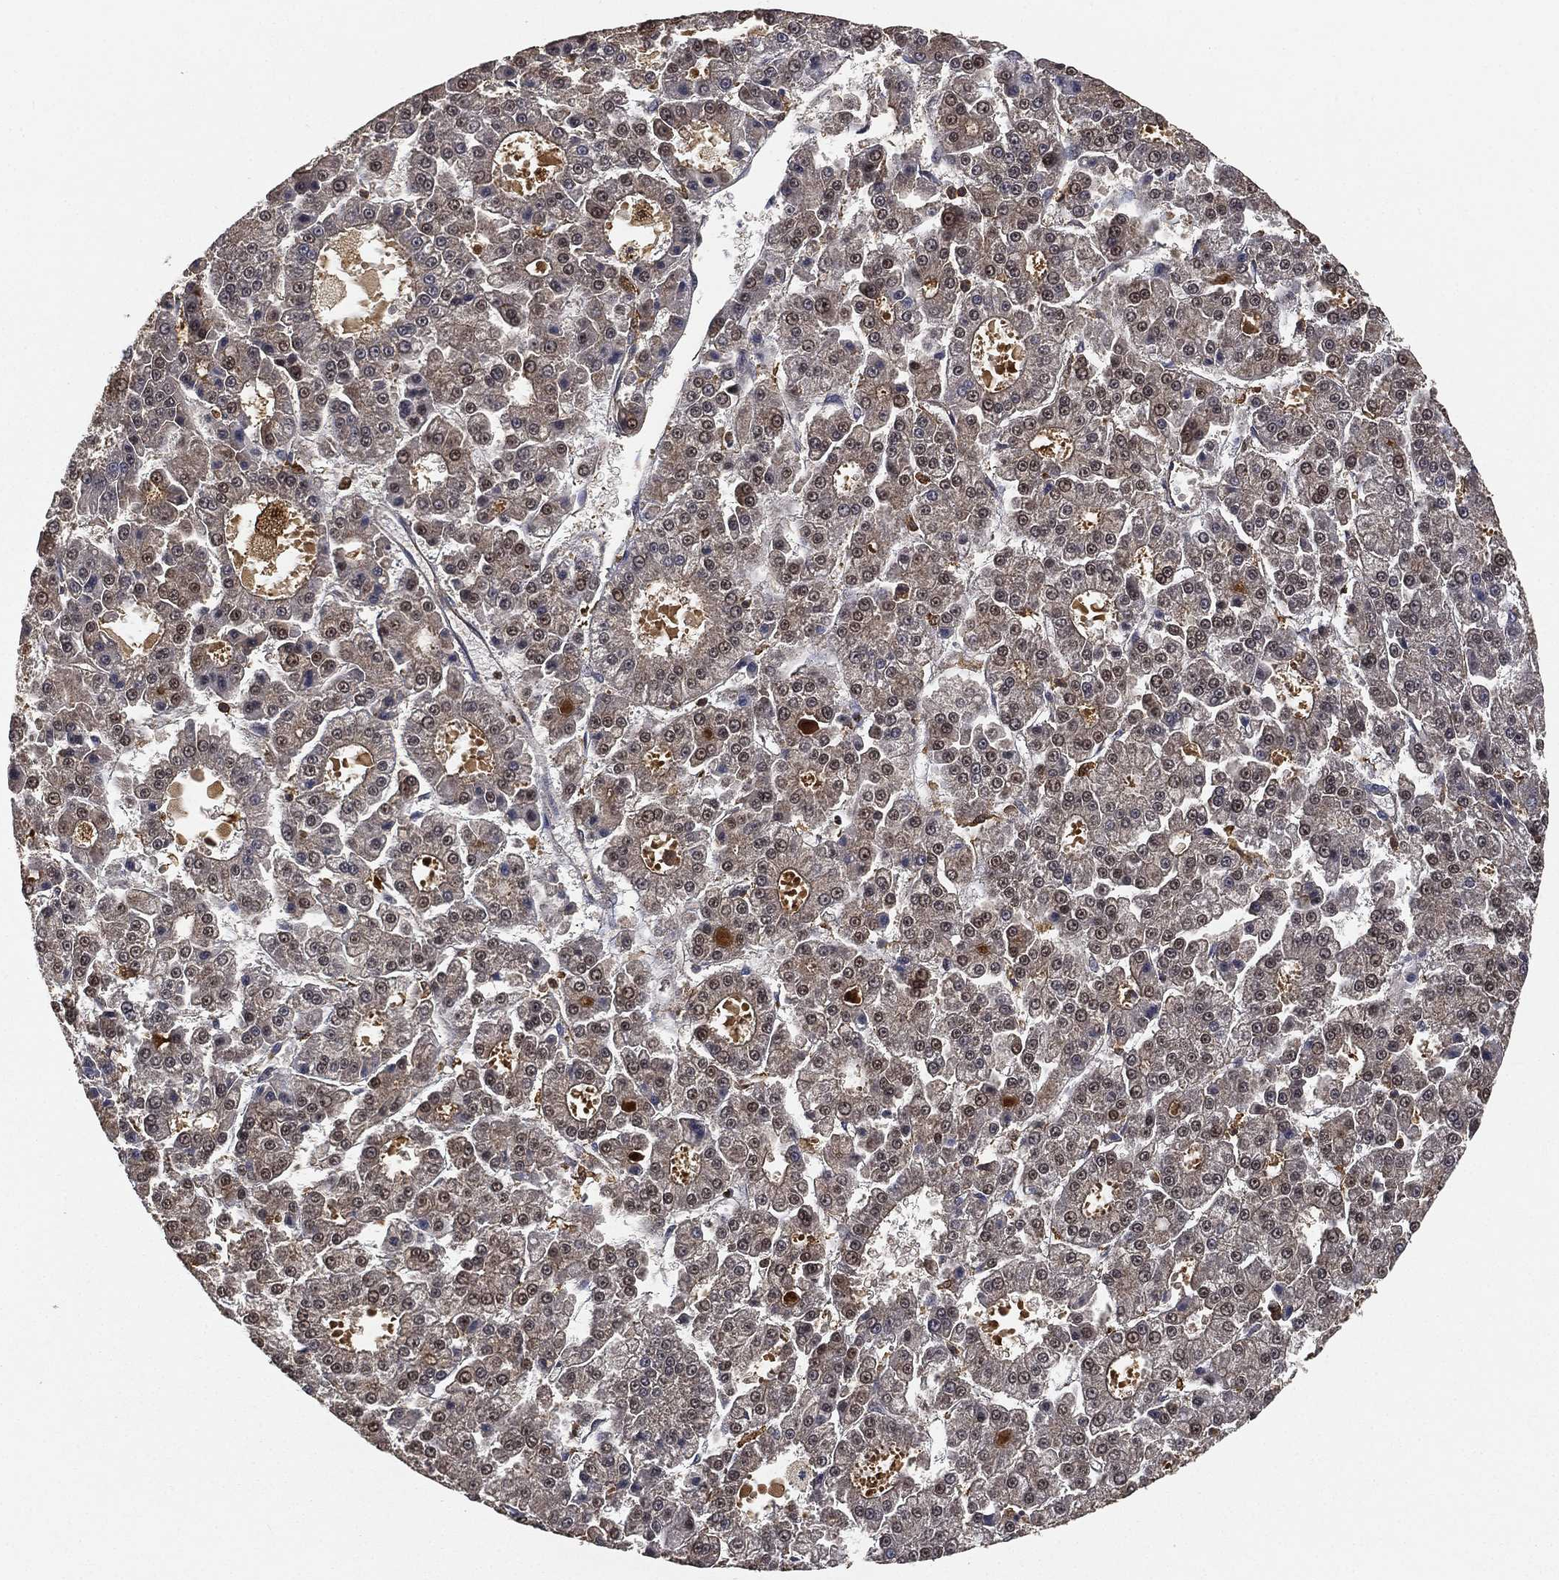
{"staining": {"intensity": "moderate", "quantity": "<25%", "location": "nuclear"}, "tissue": "liver cancer", "cell_type": "Tumor cells", "image_type": "cancer", "snomed": [{"axis": "morphology", "description": "Carcinoma, Hepatocellular, NOS"}, {"axis": "topography", "description": "Liver"}], "caption": "Liver cancer (hepatocellular carcinoma) was stained to show a protein in brown. There is low levels of moderate nuclear positivity in approximately <25% of tumor cells.", "gene": "CRYL1", "patient": {"sex": "male", "age": 70}}